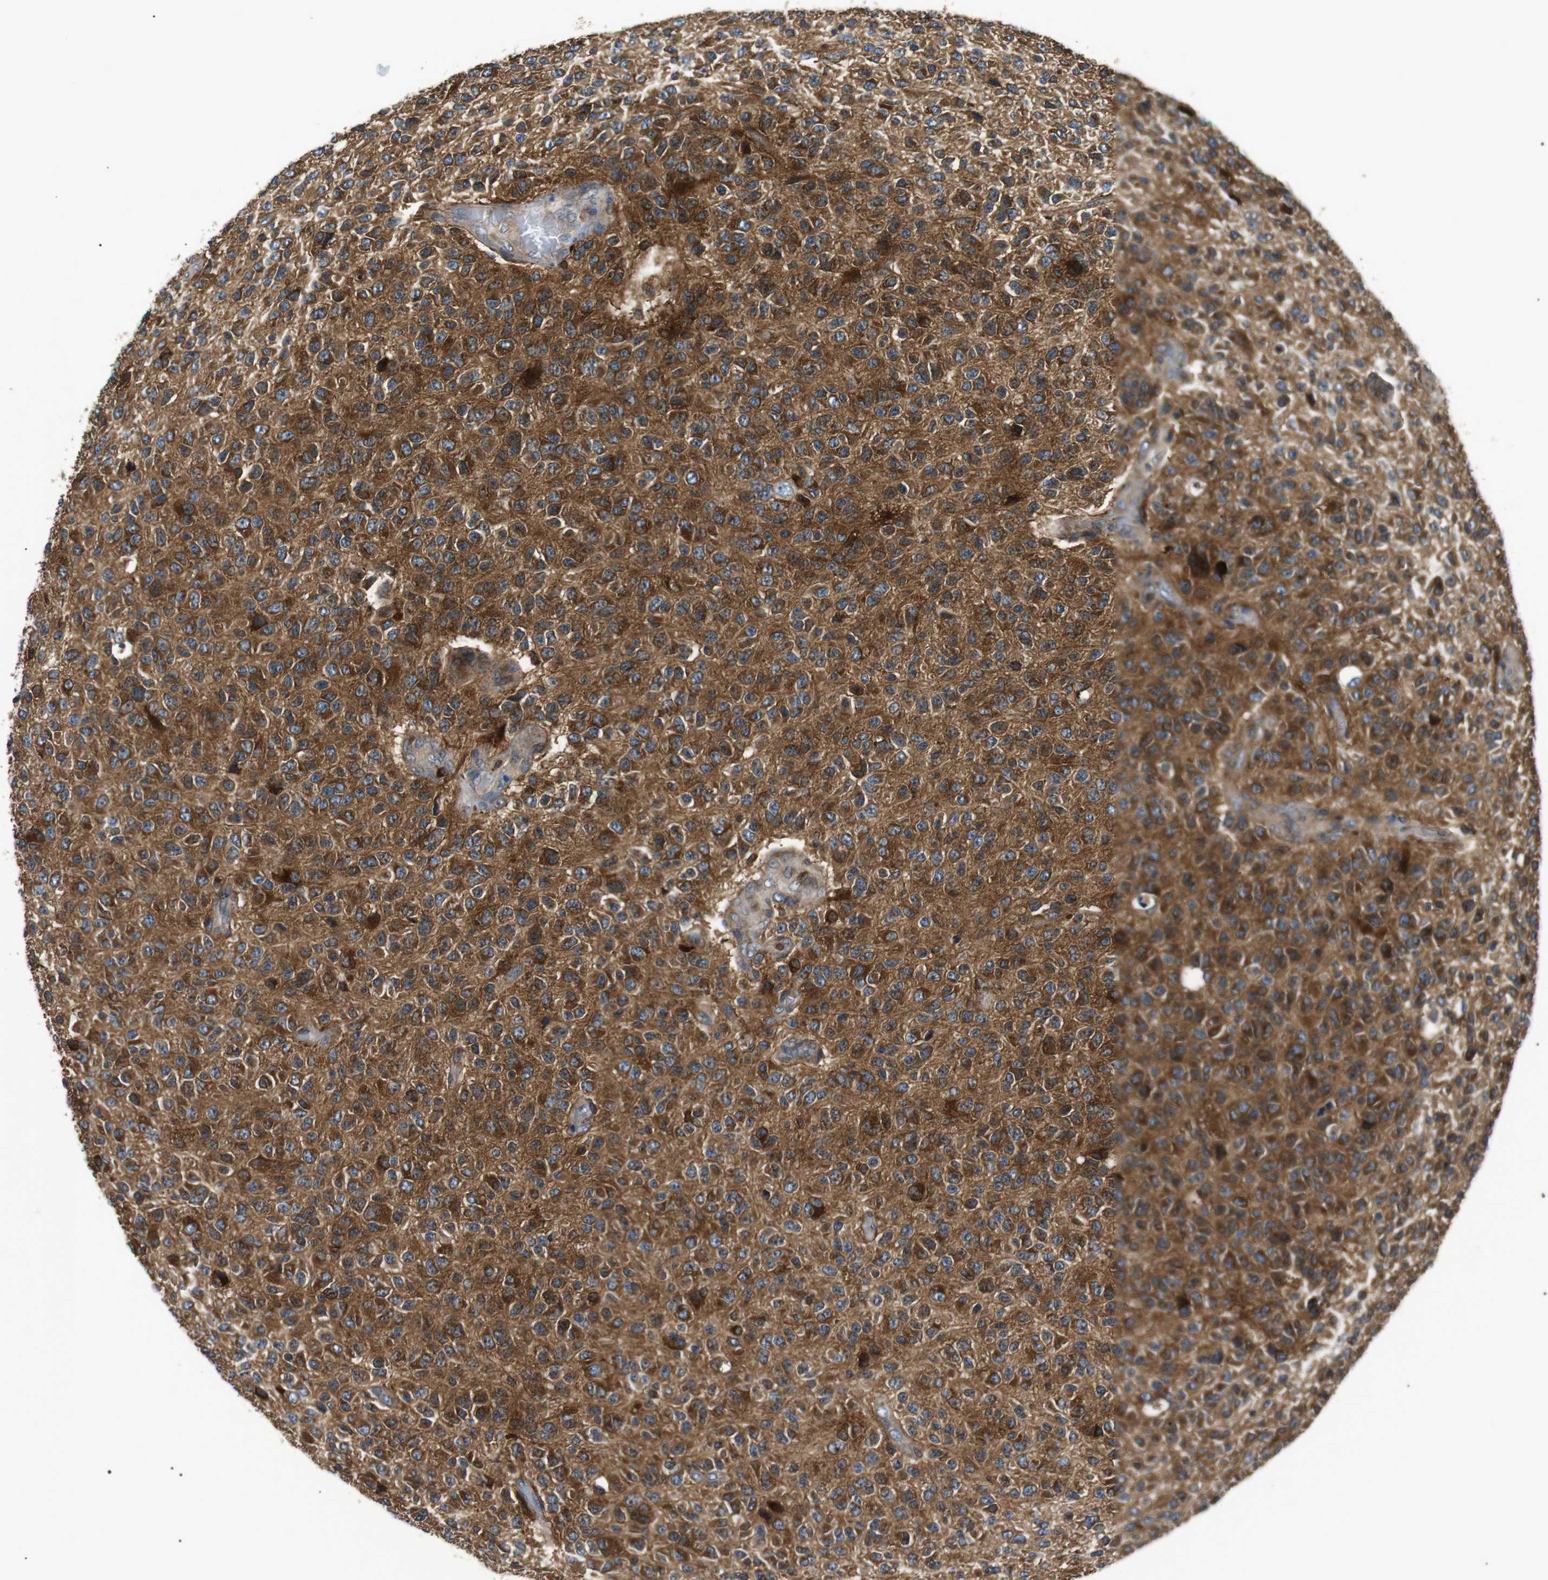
{"staining": {"intensity": "strong", "quantity": ">75%", "location": "cytoplasmic/membranous"}, "tissue": "glioma", "cell_type": "Tumor cells", "image_type": "cancer", "snomed": [{"axis": "morphology", "description": "Glioma, malignant, High grade"}, {"axis": "topography", "description": "pancreas cauda"}], "caption": "Protein expression analysis of human malignant glioma (high-grade) reveals strong cytoplasmic/membranous positivity in about >75% of tumor cells. (DAB IHC, brown staining for protein, blue staining for nuclei).", "gene": "RAB9A", "patient": {"sex": "male", "age": 60}}